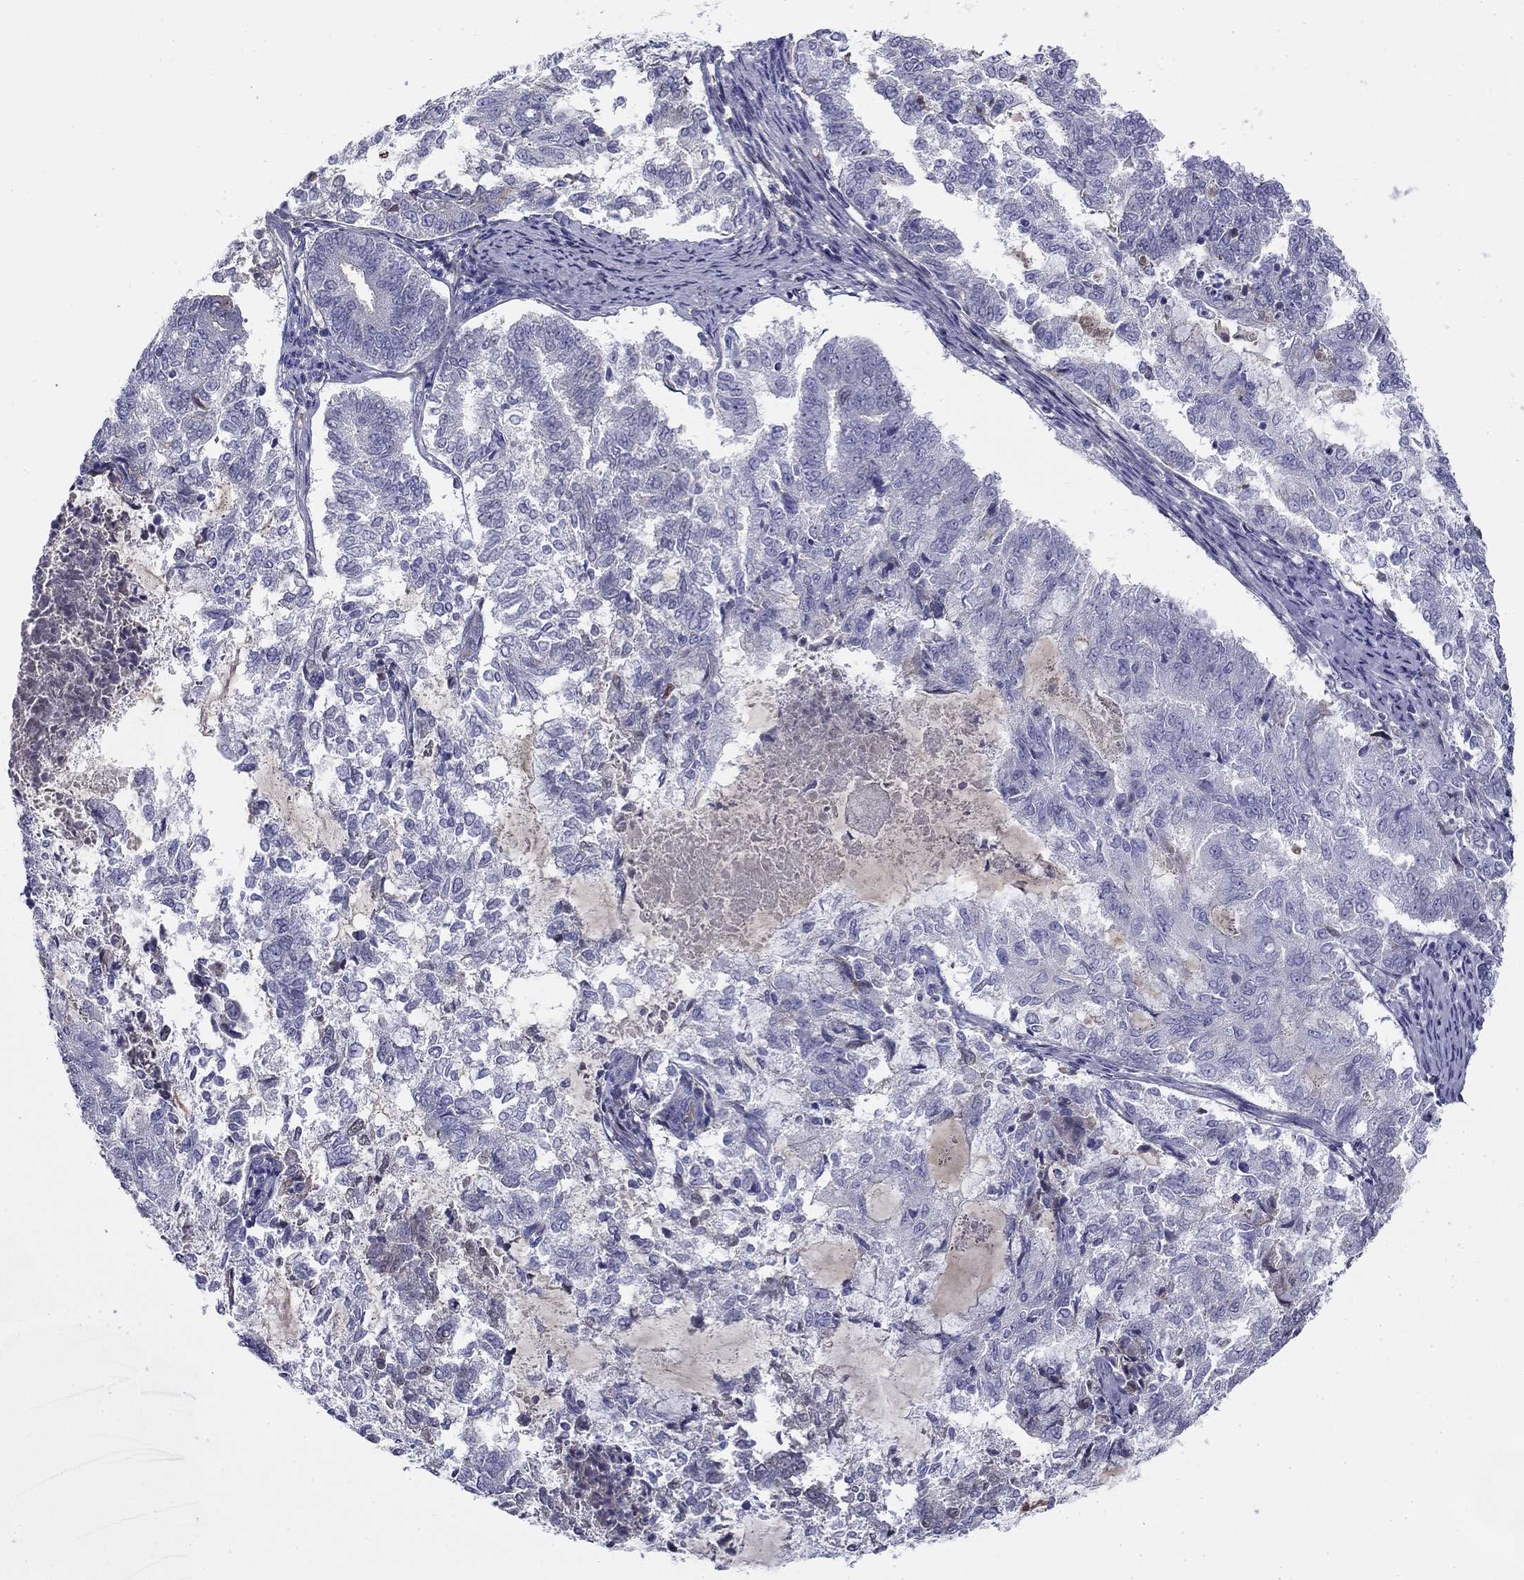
{"staining": {"intensity": "negative", "quantity": "none", "location": "none"}, "tissue": "endometrial cancer", "cell_type": "Tumor cells", "image_type": "cancer", "snomed": [{"axis": "morphology", "description": "Adenocarcinoma, NOS"}, {"axis": "topography", "description": "Endometrium"}], "caption": "Immunohistochemical staining of endometrial cancer (adenocarcinoma) demonstrates no significant staining in tumor cells.", "gene": "CPLX4", "patient": {"sex": "female", "age": 65}}